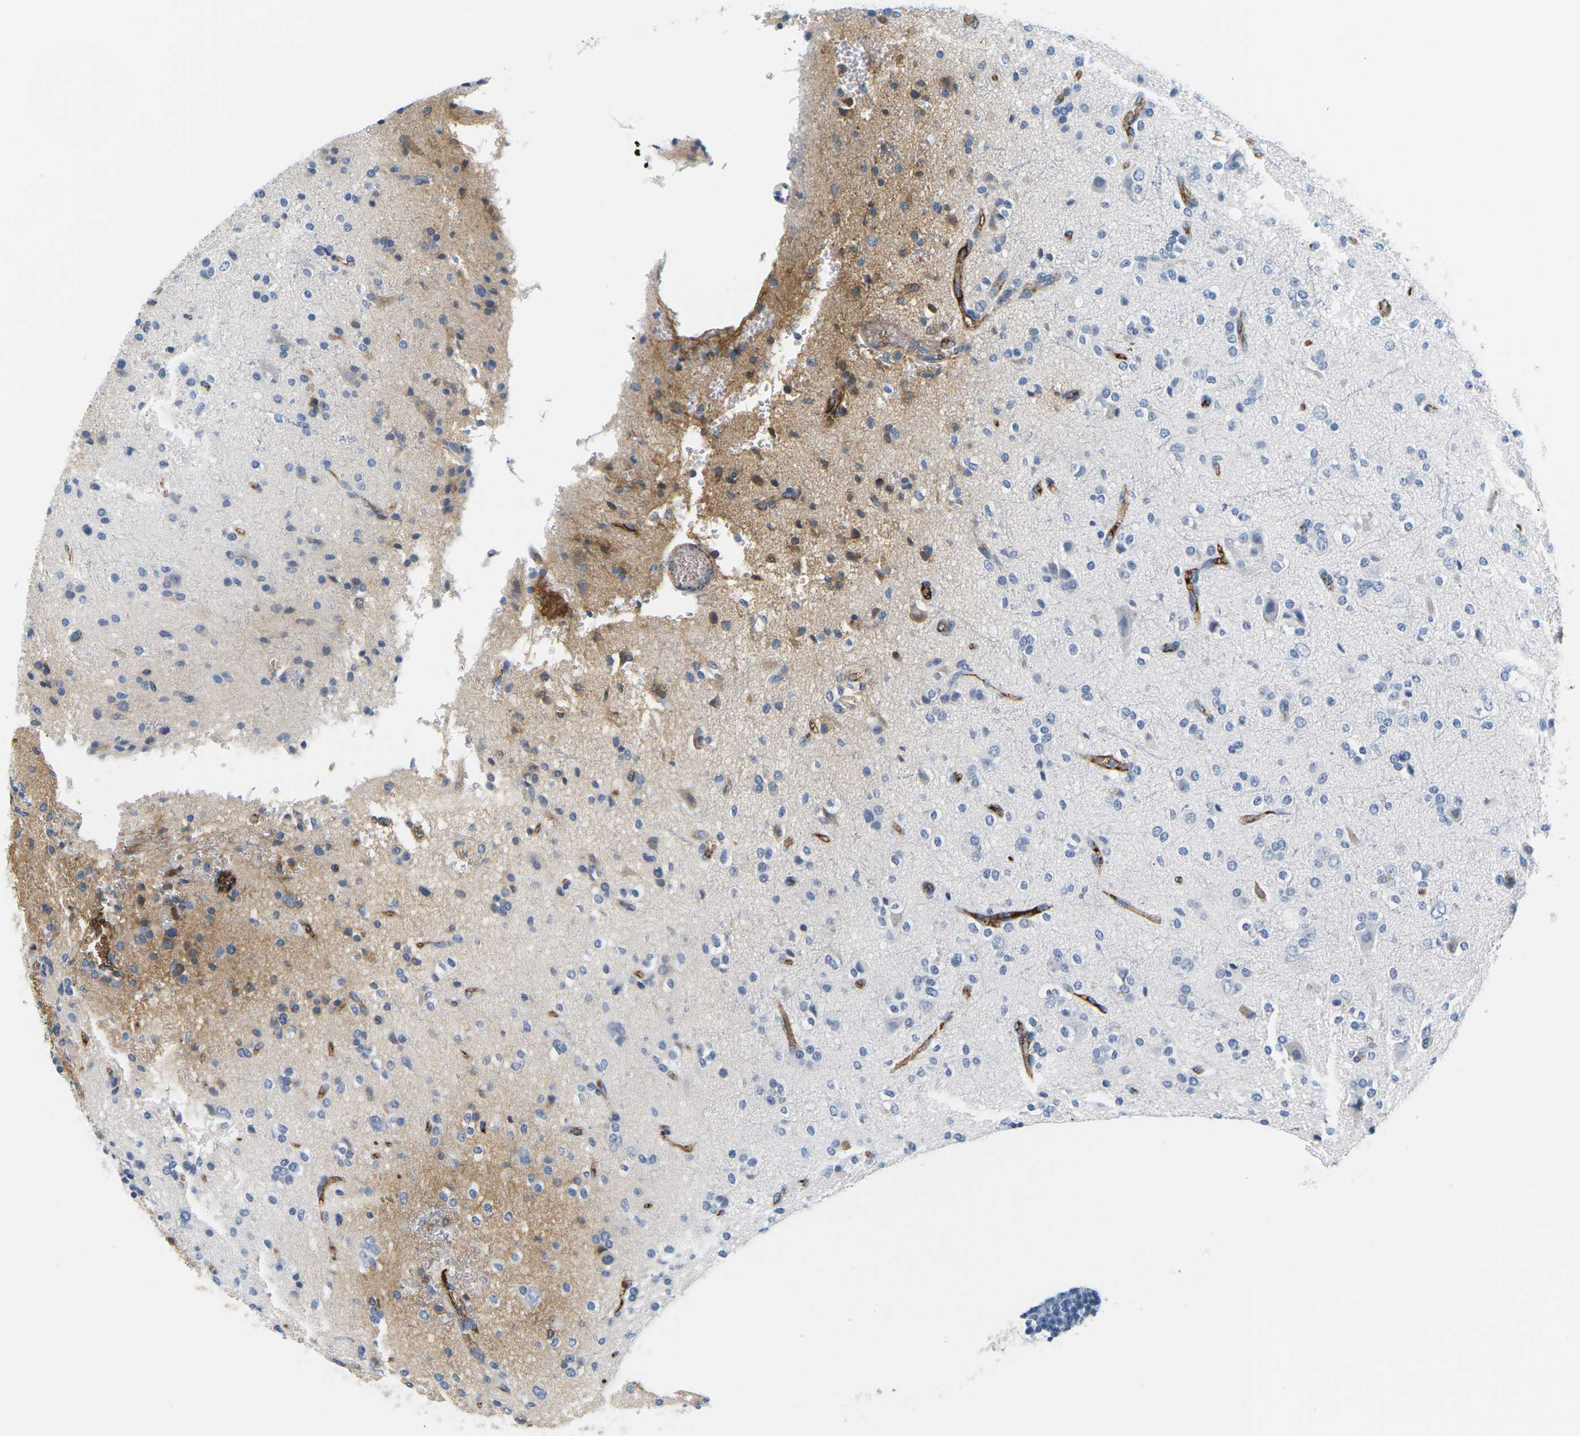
{"staining": {"intensity": "weak", "quantity": "<25%", "location": "cytoplasmic/membranous"}, "tissue": "glioma", "cell_type": "Tumor cells", "image_type": "cancer", "snomed": [{"axis": "morphology", "description": "Glioma, malignant, High grade"}, {"axis": "topography", "description": "Brain"}], "caption": "Tumor cells are negative for brown protein staining in glioma.", "gene": "APOB", "patient": {"sex": "male", "age": 47}}